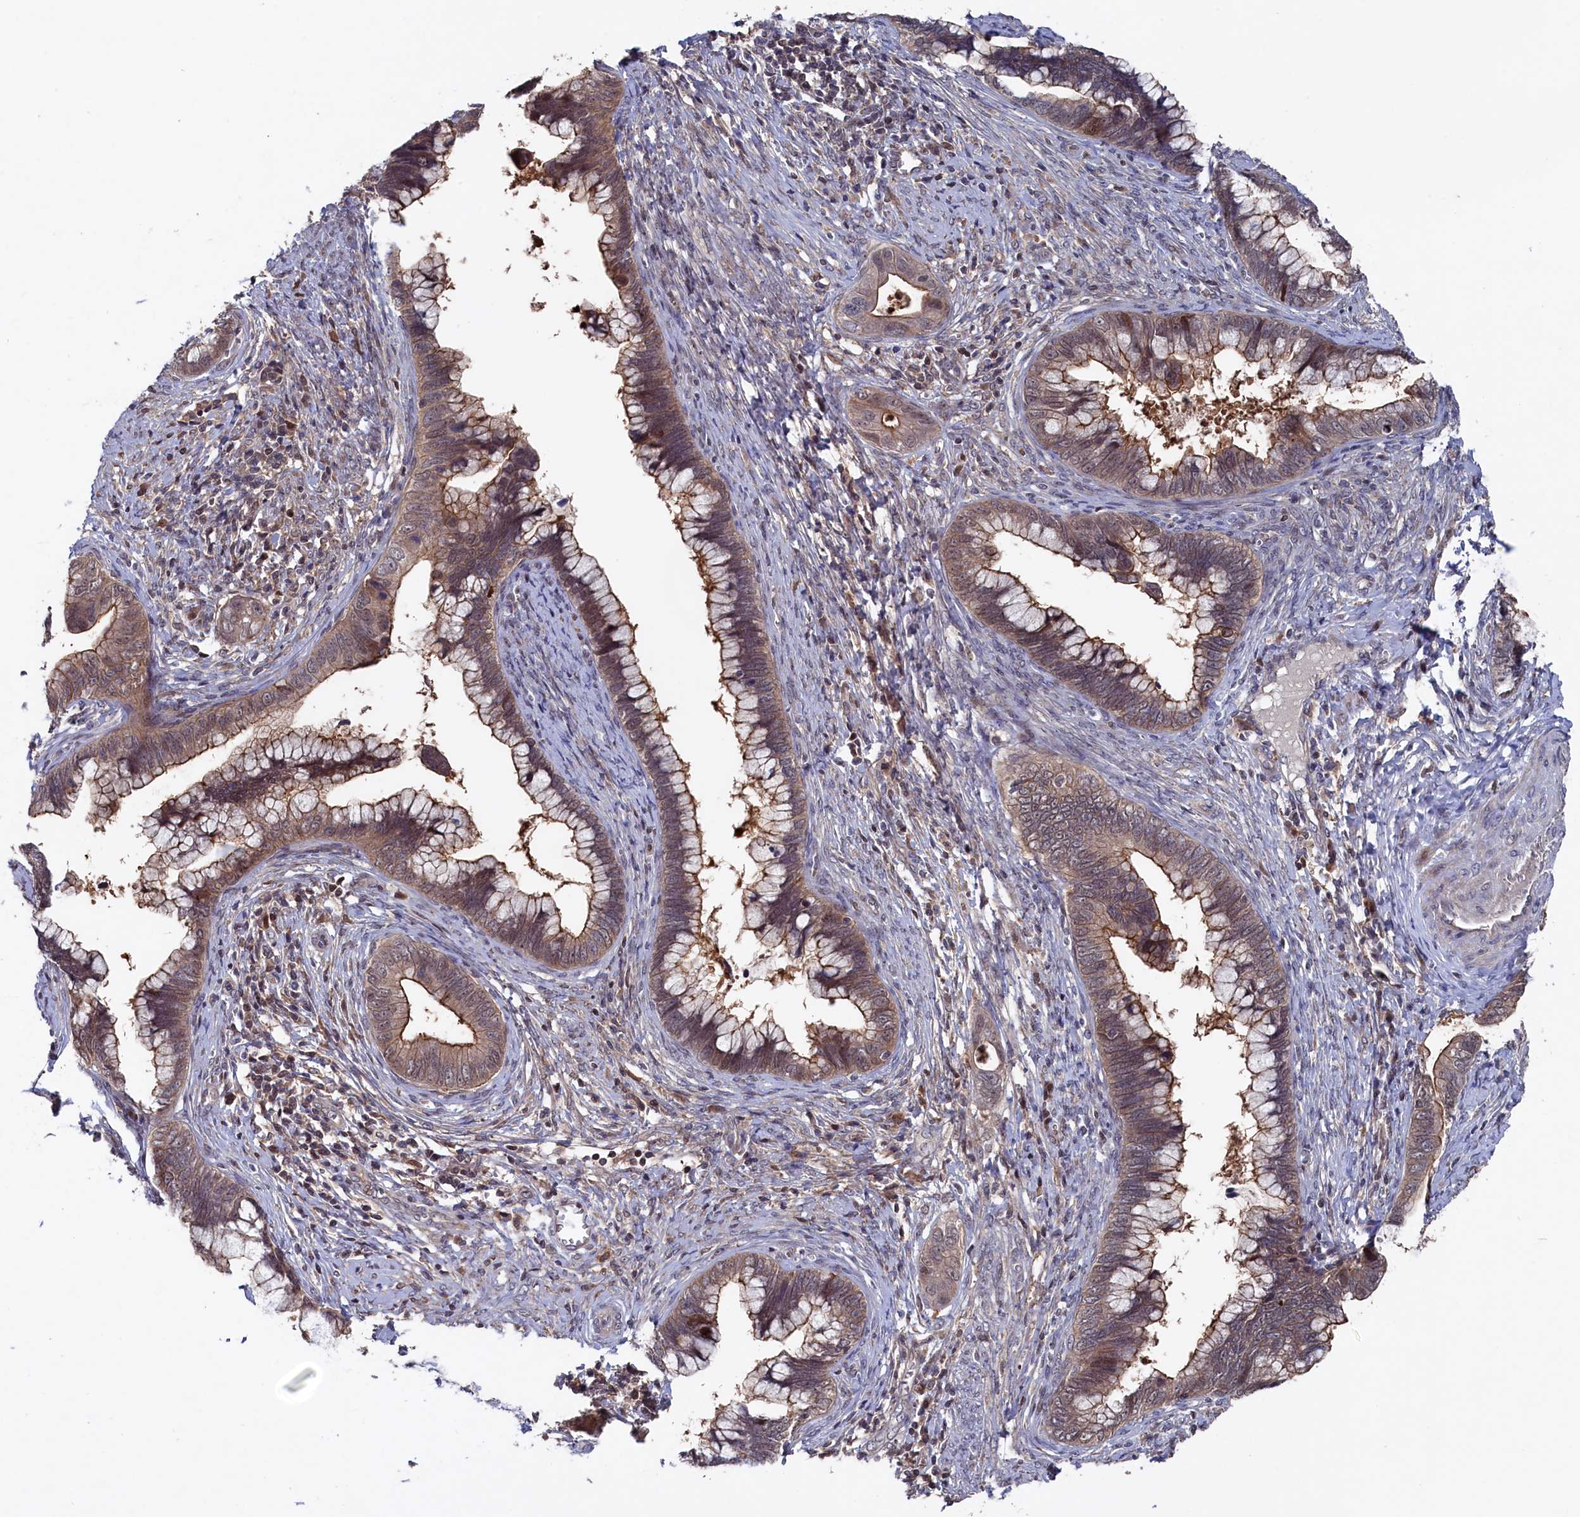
{"staining": {"intensity": "moderate", "quantity": ">75%", "location": "cytoplasmic/membranous"}, "tissue": "cervical cancer", "cell_type": "Tumor cells", "image_type": "cancer", "snomed": [{"axis": "morphology", "description": "Adenocarcinoma, NOS"}, {"axis": "topography", "description": "Cervix"}], "caption": "Brown immunohistochemical staining in adenocarcinoma (cervical) exhibits moderate cytoplasmic/membranous expression in approximately >75% of tumor cells. Immunohistochemistry stains the protein in brown and the nuclei are stained blue.", "gene": "TMC5", "patient": {"sex": "female", "age": 44}}